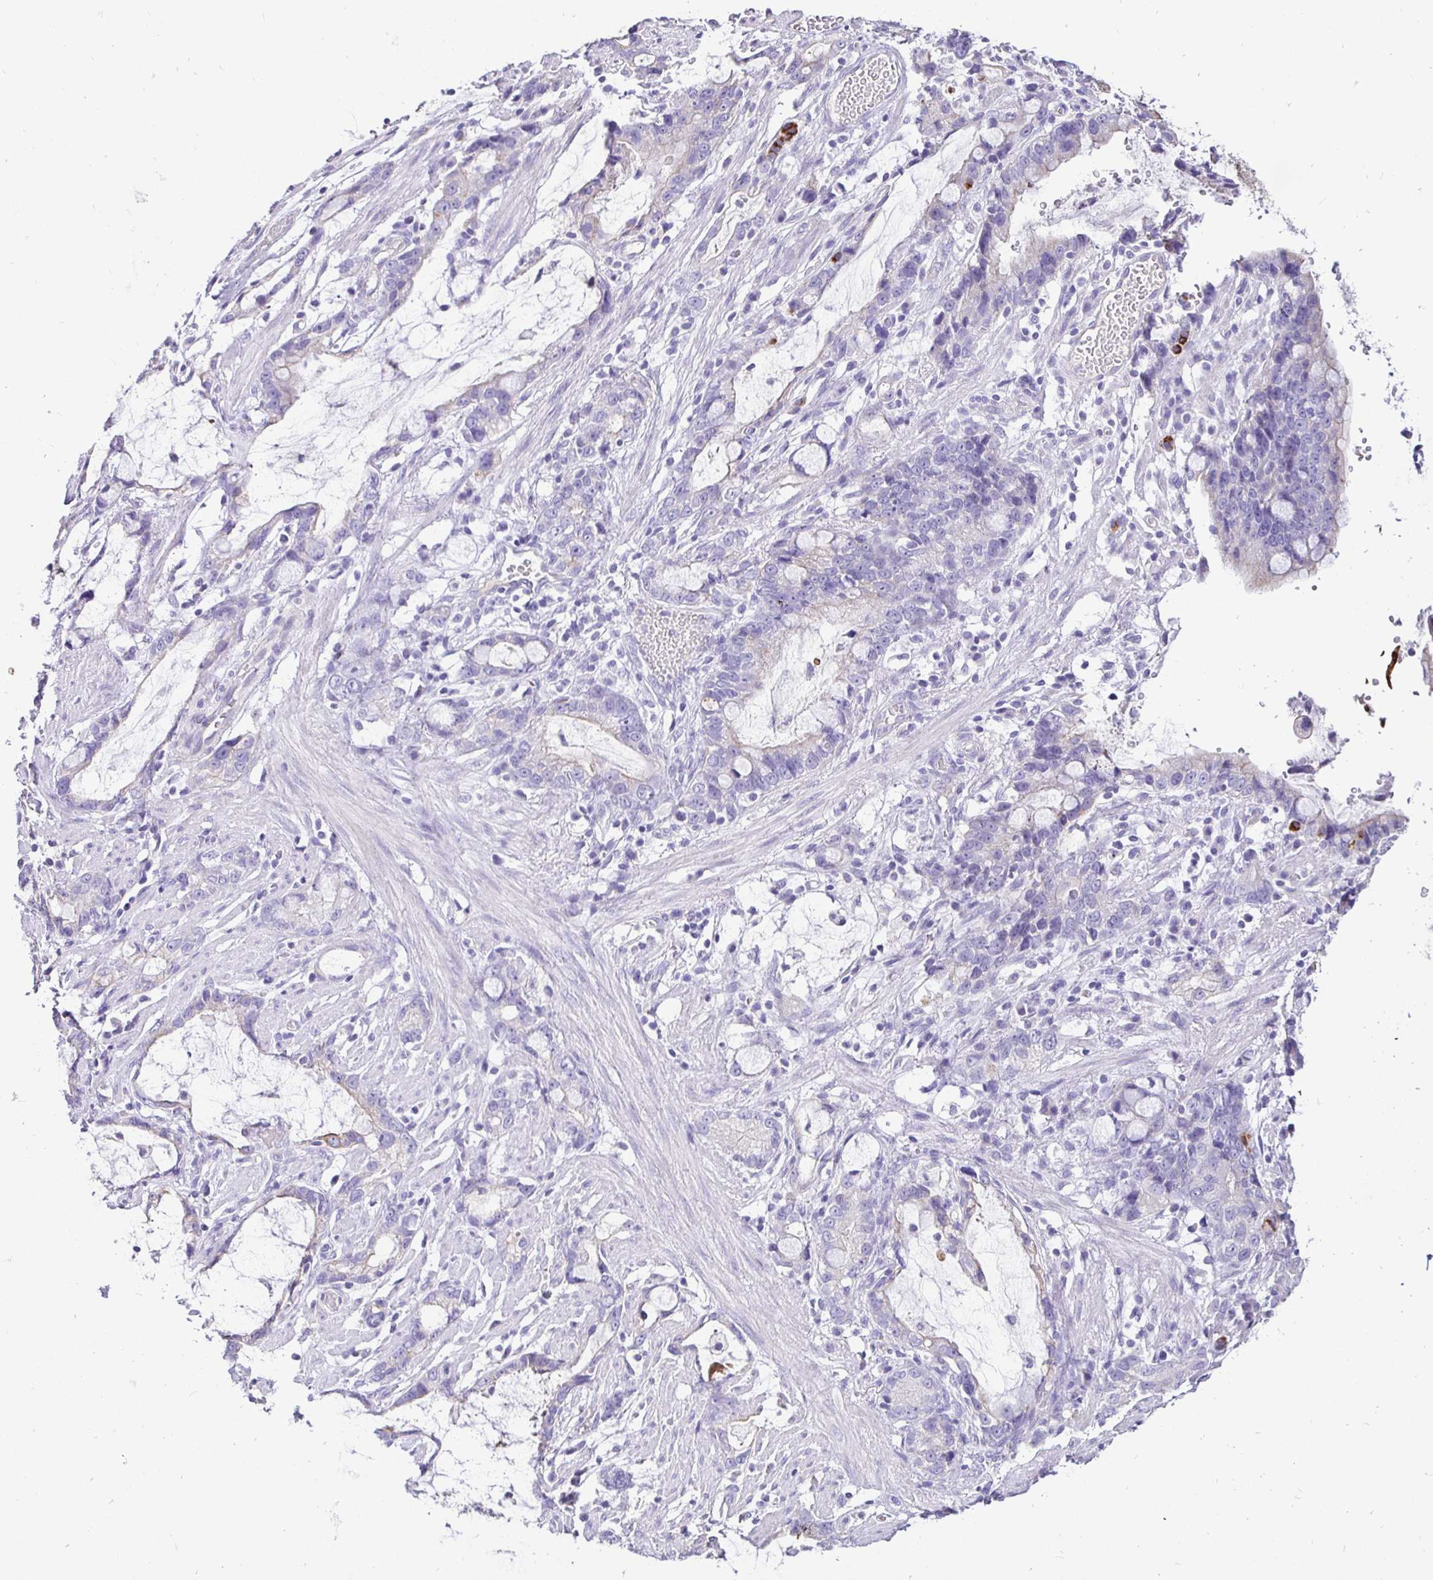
{"staining": {"intensity": "negative", "quantity": "none", "location": "none"}, "tissue": "stomach cancer", "cell_type": "Tumor cells", "image_type": "cancer", "snomed": [{"axis": "morphology", "description": "Adenocarcinoma, NOS"}, {"axis": "topography", "description": "Stomach"}], "caption": "DAB (3,3'-diaminobenzidine) immunohistochemical staining of adenocarcinoma (stomach) exhibits no significant positivity in tumor cells.", "gene": "TAF1D", "patient": {"sex": "male", "age": 55}}